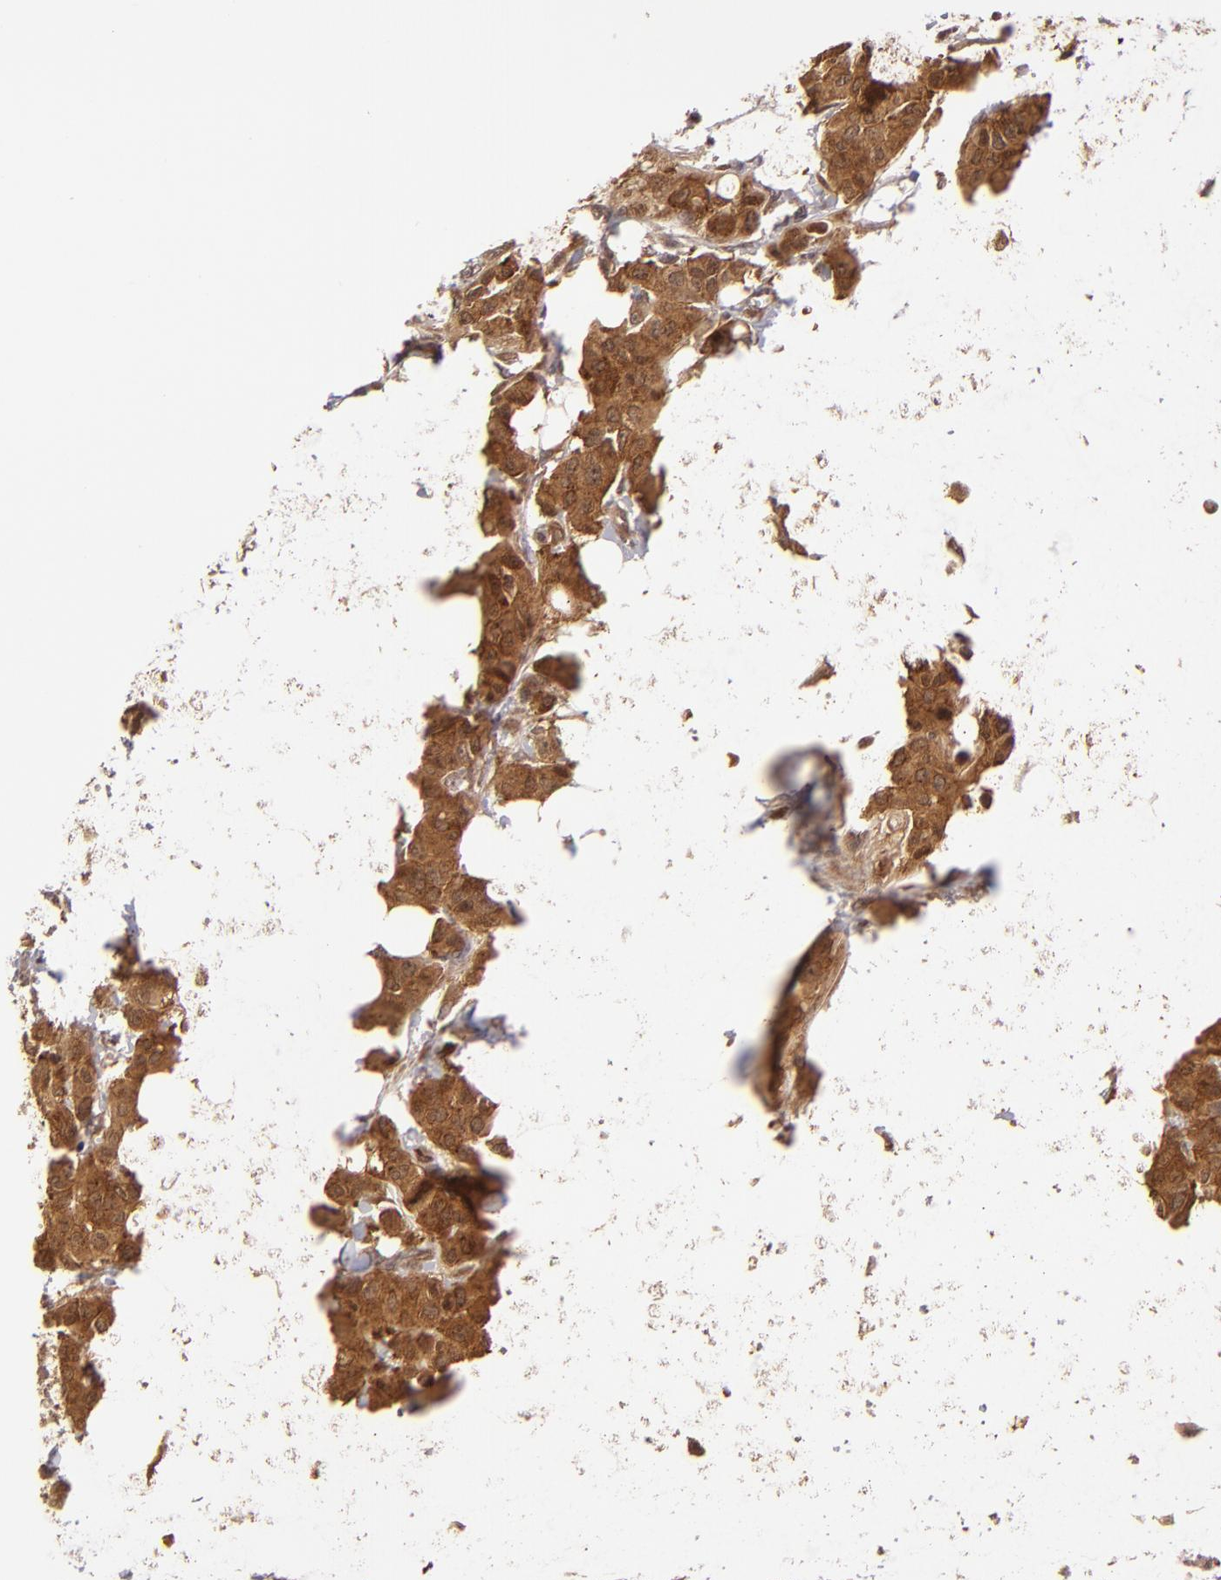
{"staining": {"intensity": "moderate", "quantity": ">75%", "location": "cytoplasmic/membranous"}, "tissue": "breast cancer", "cell_type": "Tumor cells", "image_type": "cancer", "snomed": [{"axis": "morphology", "description": "Duct carcinoma"}, {"axis": "topography", "description": "Breast"}], "caption": "Breast cancer was stained to show a protein in brown. There is medium levels of moderate cytoplasmic/membranous expression in about >75% of tumor cells. The protein of interest is stained brown, and the nuclei are stained in blue (DAB (3,3'-diaminobenzidine) IHC with brightfield microscopy, high magnification).", "gene": "MAPK3", "patient": {"sex": "female", "age": 40}}